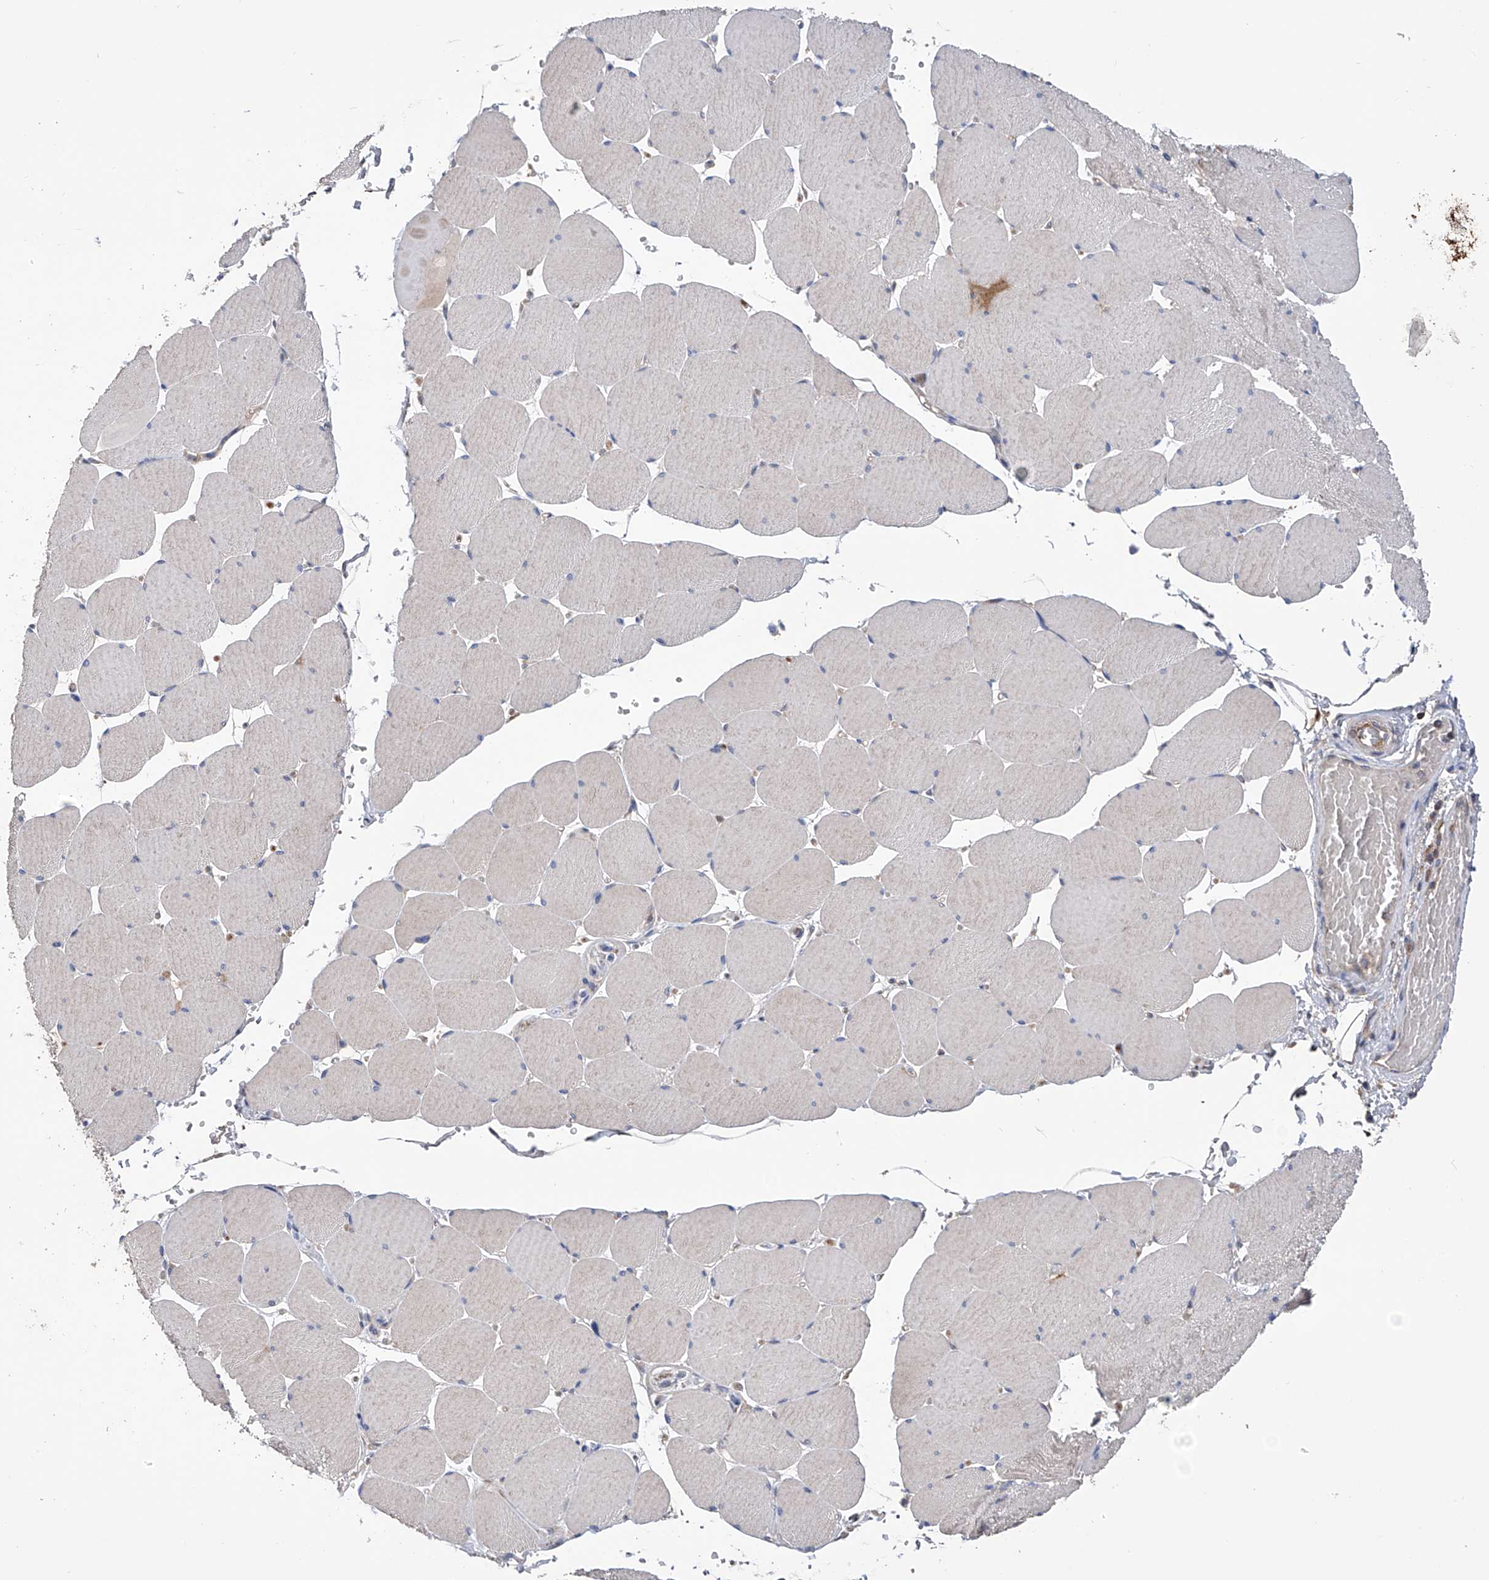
{"staining": {"intensity": "weak", "quantity": "25%-75%", "location": "cytoplasmic/membranous"}, "tissue": "skeletal muscle", "cell_type": "Myocytes", "image_type": "normal", "snomed": [{"axis": "morphology", "description": "Normal tissue, NOS"}, {"axis": "topography", "description": "Skeletal muscle"}, {"axis": "topography", "description": "Head-Neck"}], "caption": "Protein staining of unremarkable skeletal muscle exhibits weak cytoplasmic/membranous staining in about 25%-75% of myocytes. (IHC, brightfield microscopy, high magnification).", "gene": "NUDT17", "patient": {"sex": "male", "age": 66}}